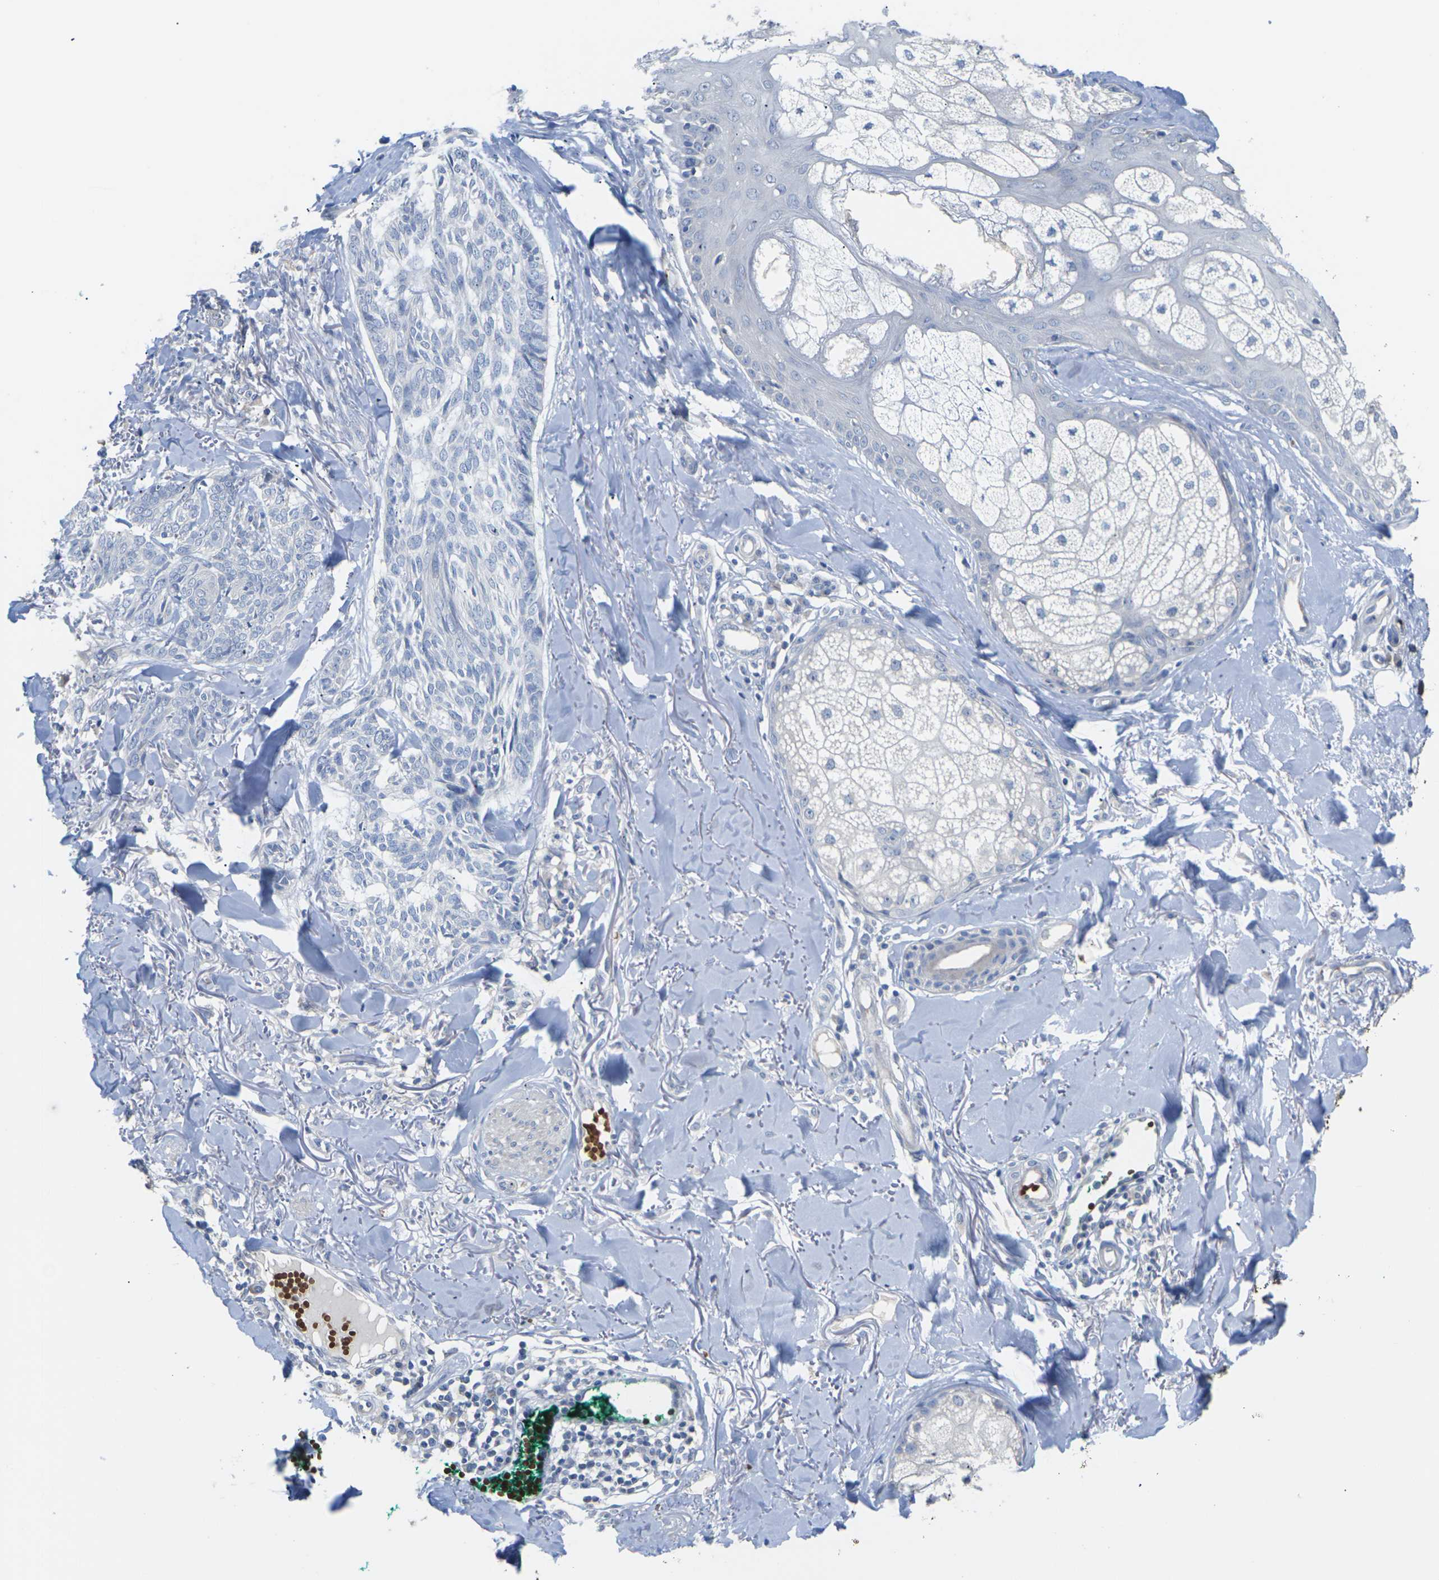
{"staining": {"intensity": "negative", "quantity": "none", "location": "none"}, "tissue": "skin cancer", "cell_type": "Tumor cells", "image_type": "cancer", "snomed": [{"axis": "morphology", "description": "Basal cell carcinoma"}, {"axis": "topography", "description": "Skin"}], "caption": "Skin cancer was stained to show a protein in brown. There is no significant expression in tumor cells.", "gene": "TMCO4", "patient": {"sex": "male", "age": 43}}